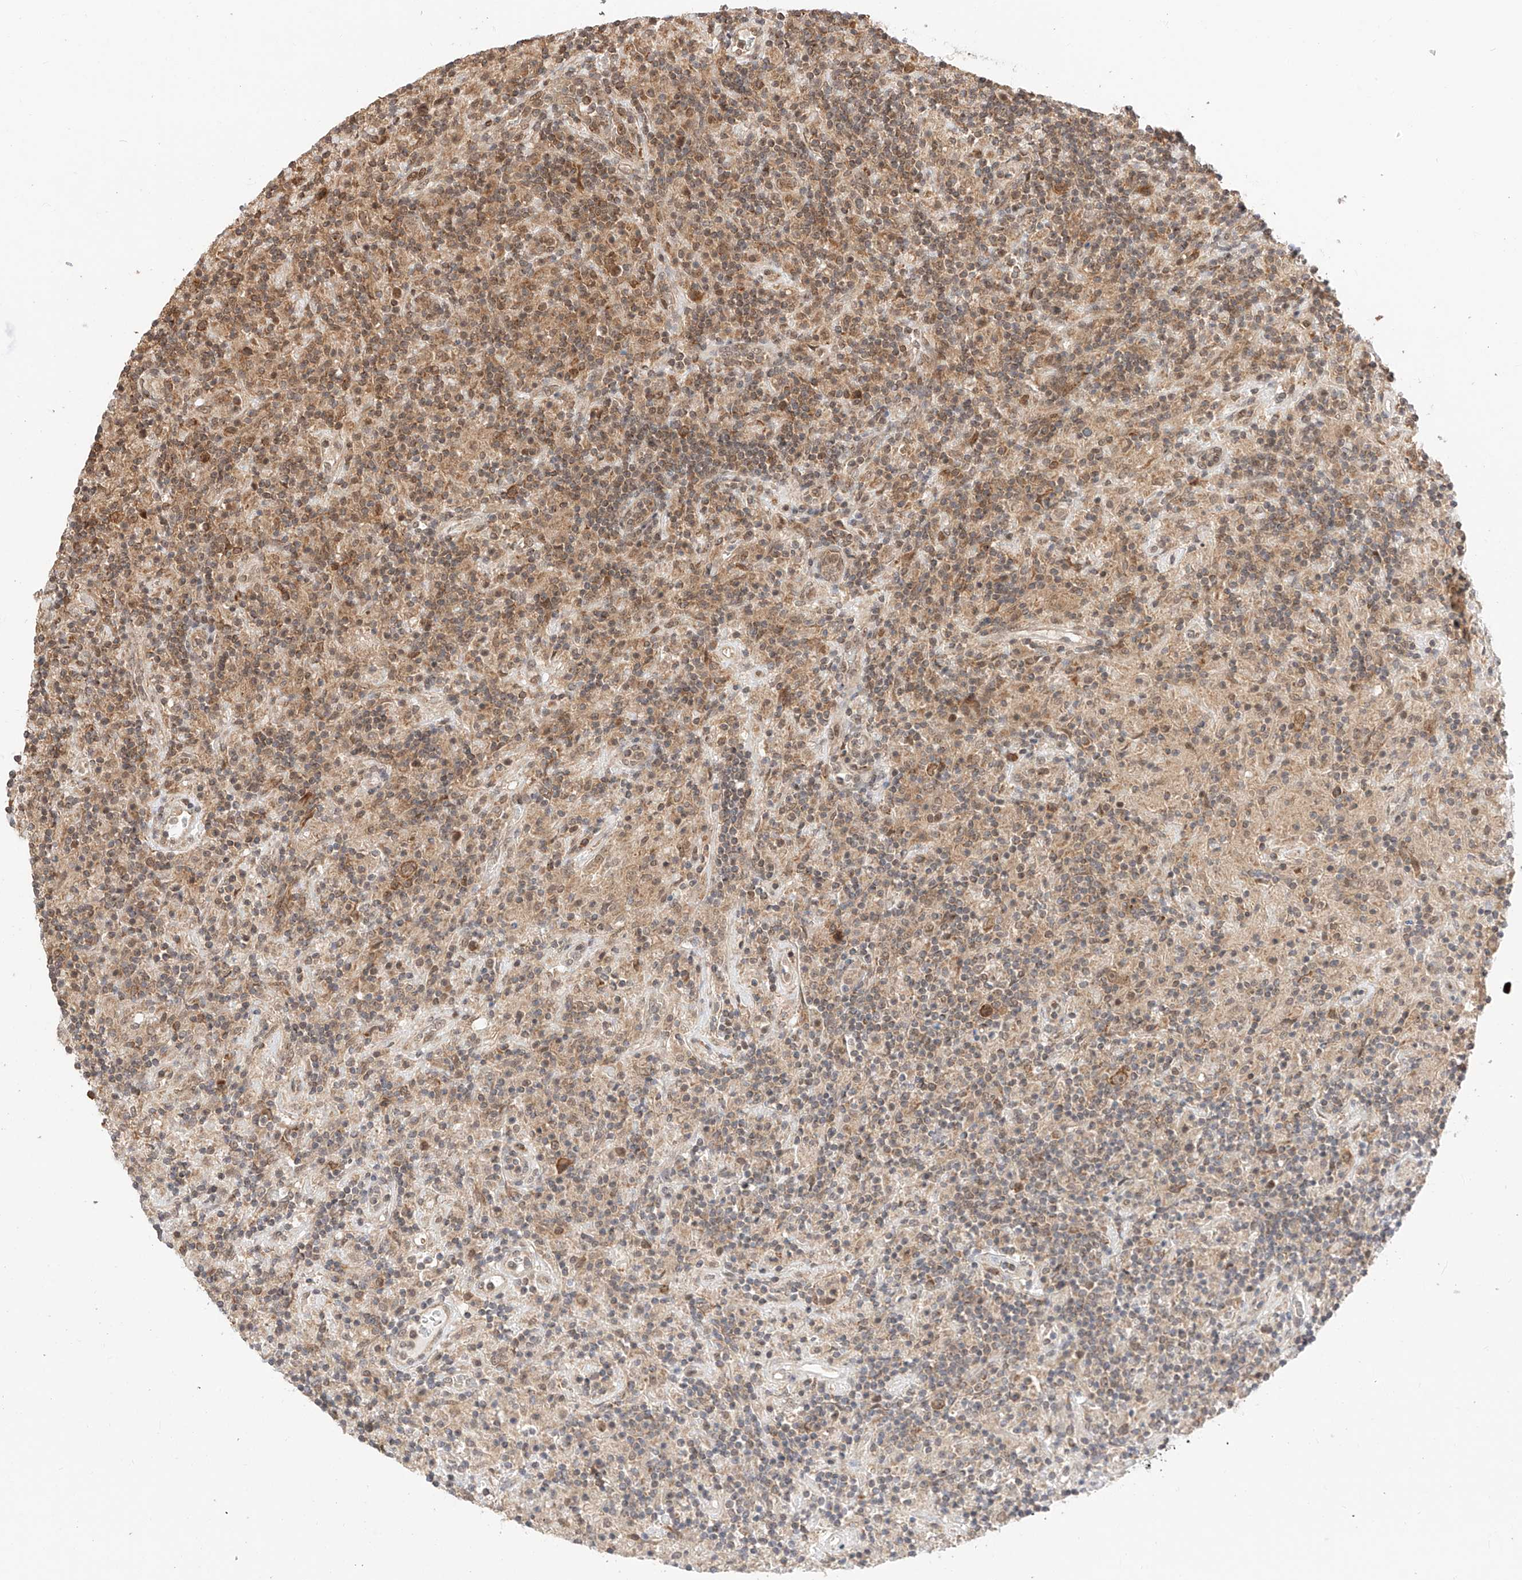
{"staining": {"intensity": "moderate", "quantity": ">75%", "location": "cytoplasmic/membranous,nuclear"}, "tissue": "lymphoma", "cell_type": "Tumor cells", "image_type": "cancer", "snomed": [{"axis": "morphology", "description": "Hodgkin's disease, NOS"}, {"axis": "topography", "description": "Lymph node"}], "caption": "Hodgkin's disease was stained to show a protein in brown. There is medium levels of moderate cytoplasmic/membranous and nuclear positivity in about >75% of tumor cells.", "gene": "EIF4H", "patient": {"sex": "male", "age": 70}}